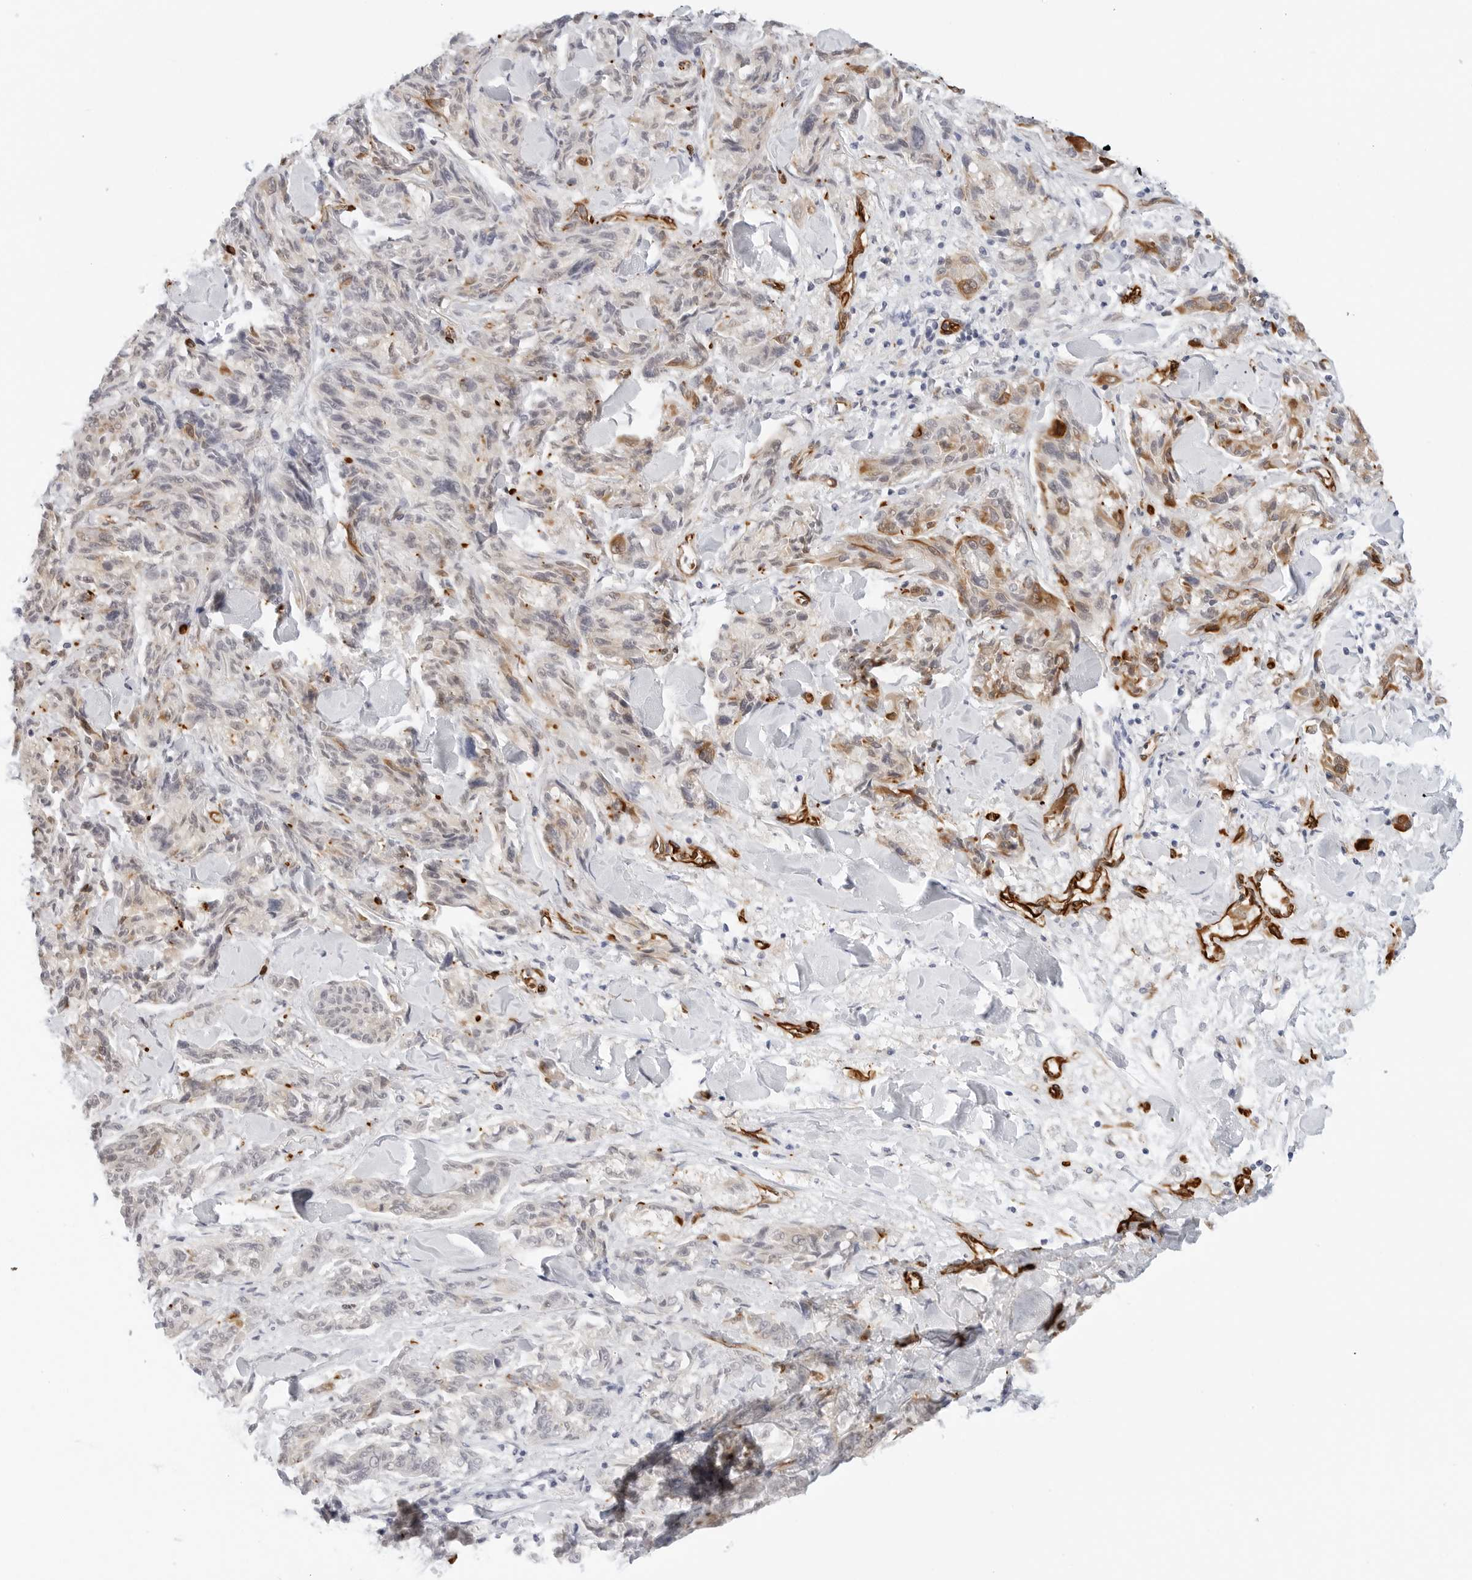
{"staining": {"intensity": "moderate", "quantity": "25%-75%", "location": "cytoplasmic/membranous"}, "tissue": "melanoma", "cell_type": "Tumor cells", "image_type": "cancer", "snomed": [{"axis": "morphology", "description": "Malignant melanoma, NOS"}, {"axis": "topography", "description": "Skin"}], "caption": "The photomicrograph reveals a brown stain indicating the presence of a protein in the cytoplasmic/membranous of tumor cells in malignant melanoma.", "gene": "NES", "patient": {"sex": "male", "age": 53}}